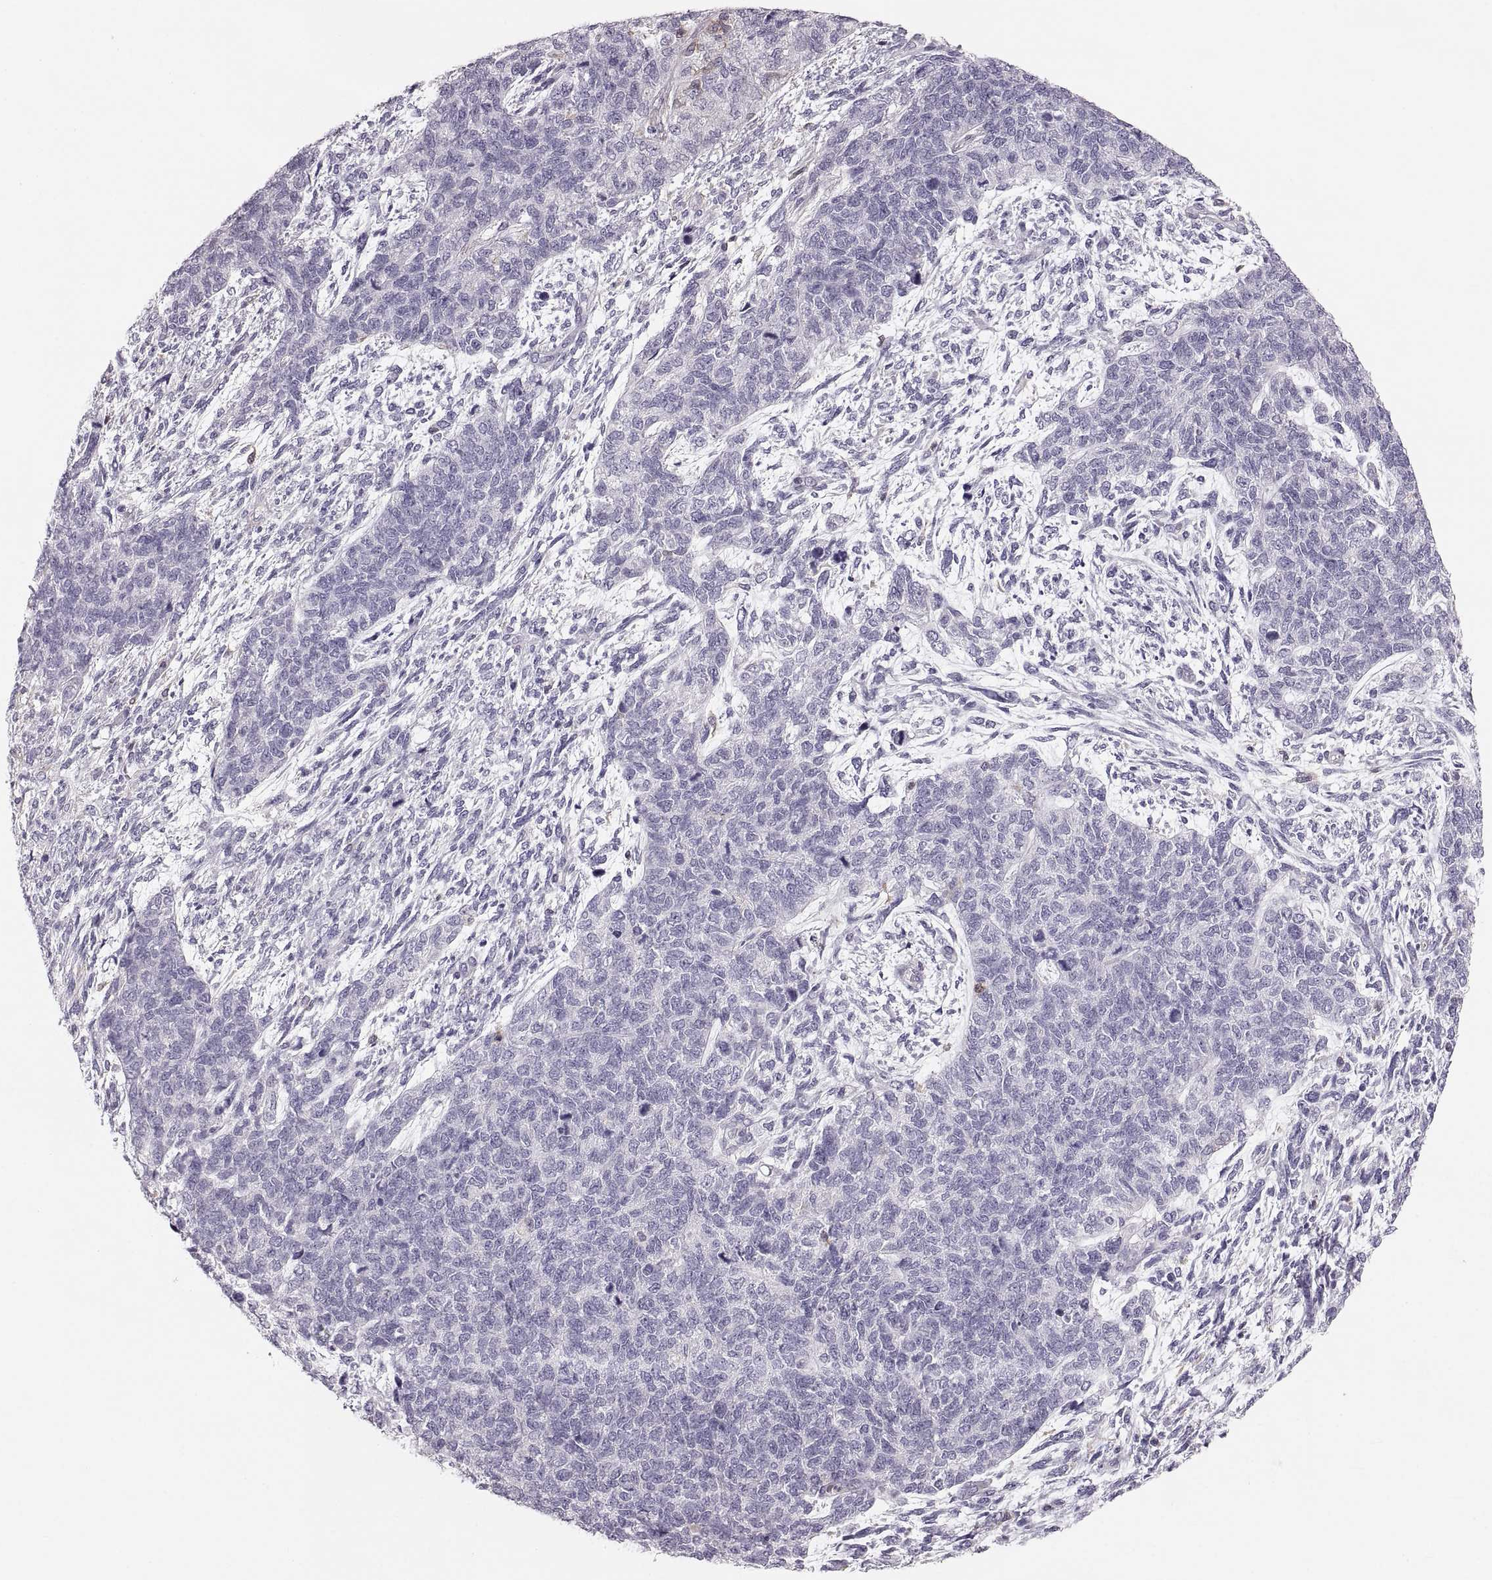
{"staining": {"intensity": "negative", "quantity": "none", "location": "none"}, "tissue": "cervical cancer", "cell_type": "Tumor cells", "image_type": "cancer", "snomed": [{"axis": "morphology", "description": "Squamous cell carcinoma, NOS"}, {"axis": "topography", "description": "Cervix"}], "caption": "Immunohistochemistry (IHC) of human squamous cell carcinoma (cervical) reveals no positivity in tumor cells.", "gene": "RUNDC3A", "patient": {"sex": "female", "age": 63}}